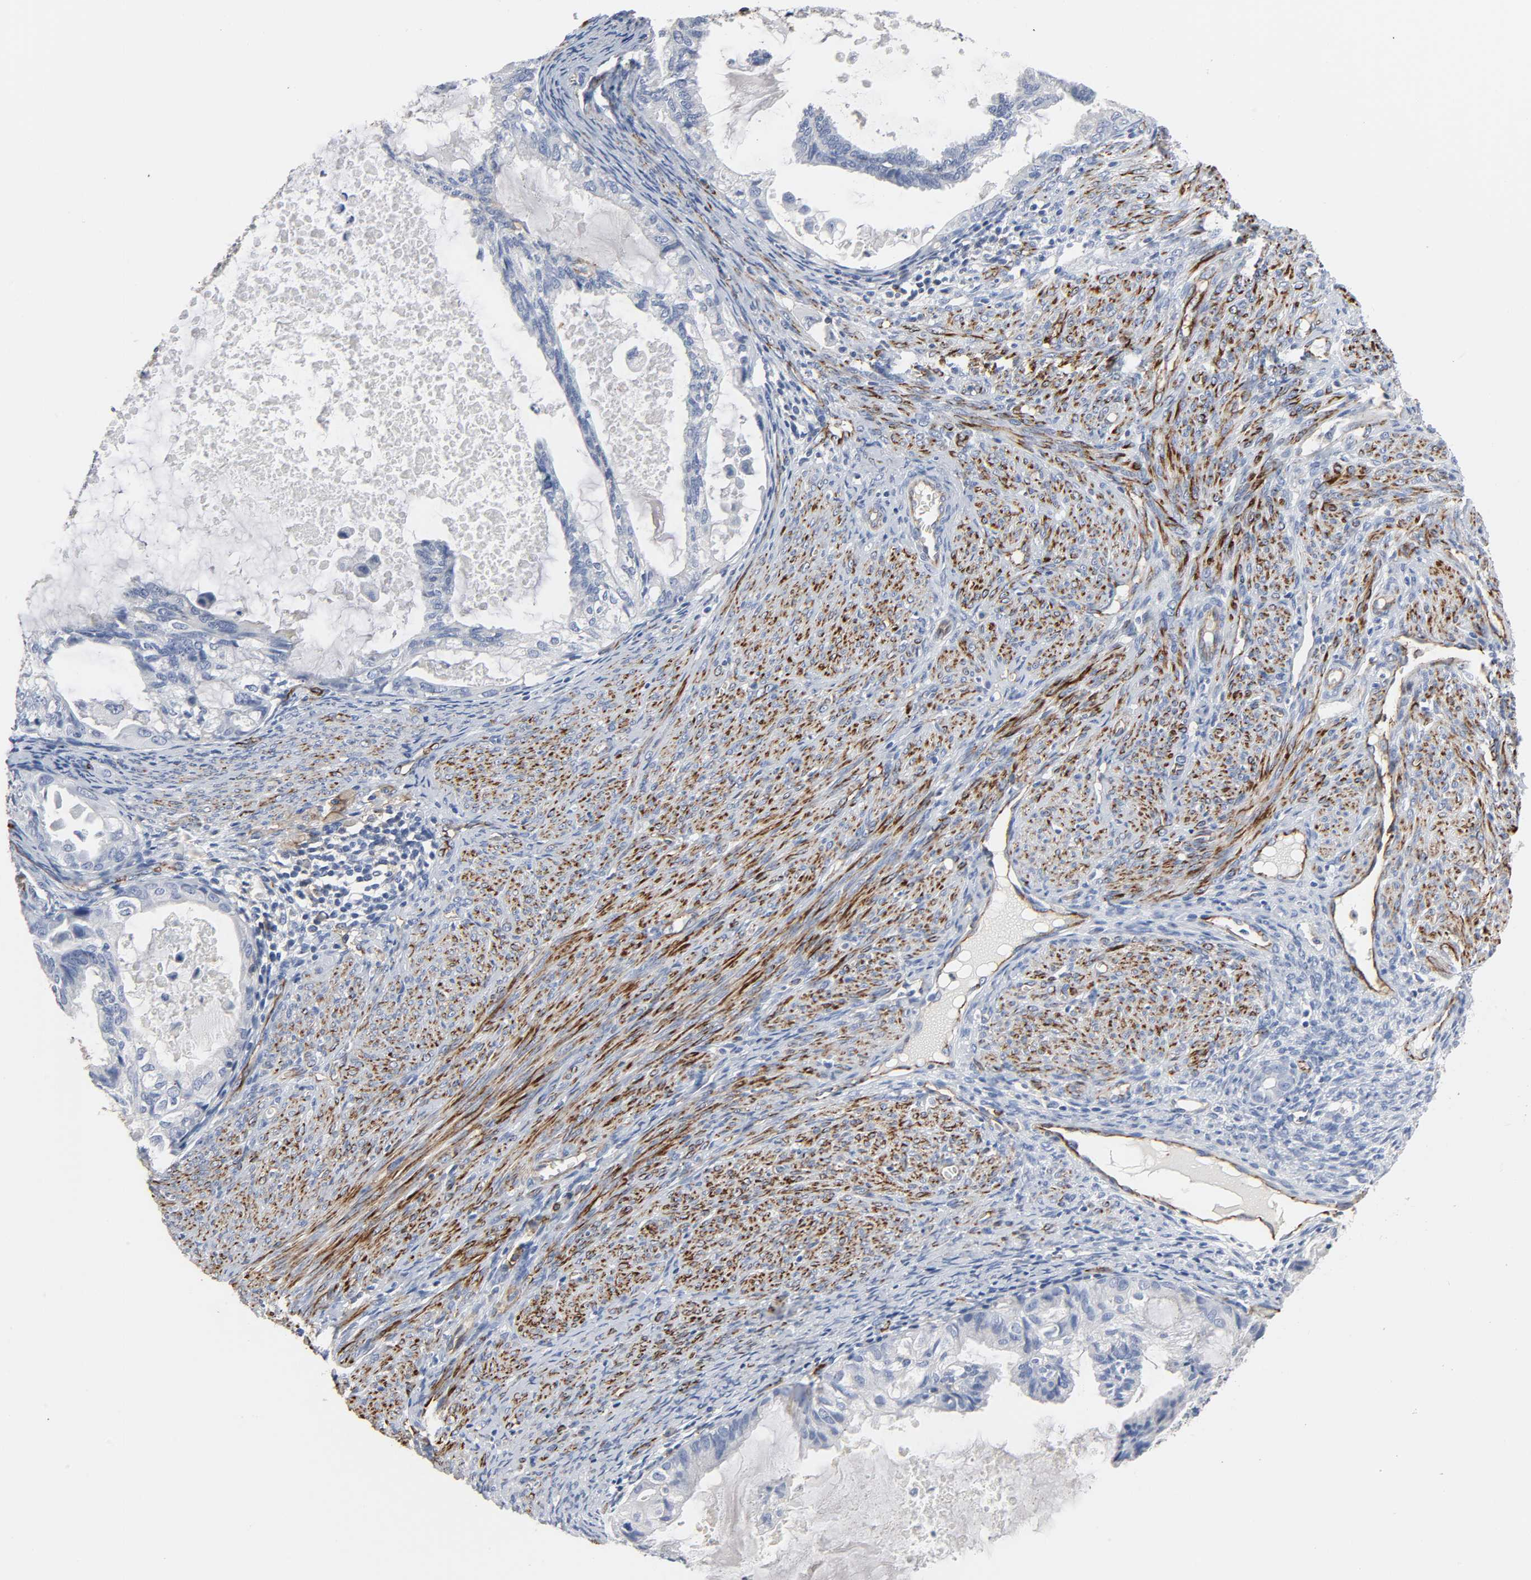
{"staining": {"intensity": "negative", "quantity": "none", "location": "none"}, "tissue": "cervical cancer", "cell_type": "Tumor cells", "image_type": "cancer", "snomed": [{"axis": "morphology", "description": "Normal tissue, NOS"}, {"axis": "morphology", "description": "Adenocarcinoma, NOS"}, {"axis": "topography", "description": "Cervix"}, {"axis": "topography", "description": "Endometrium"}], "caption": "Immunohistochemistry micrograph of human adenocarcinoma (cervical) stained for a protein (brown), which reveals no positivity in tumor cells.", "gene": "PECAM1", "patient": {"sex": "female", "age": 86}}